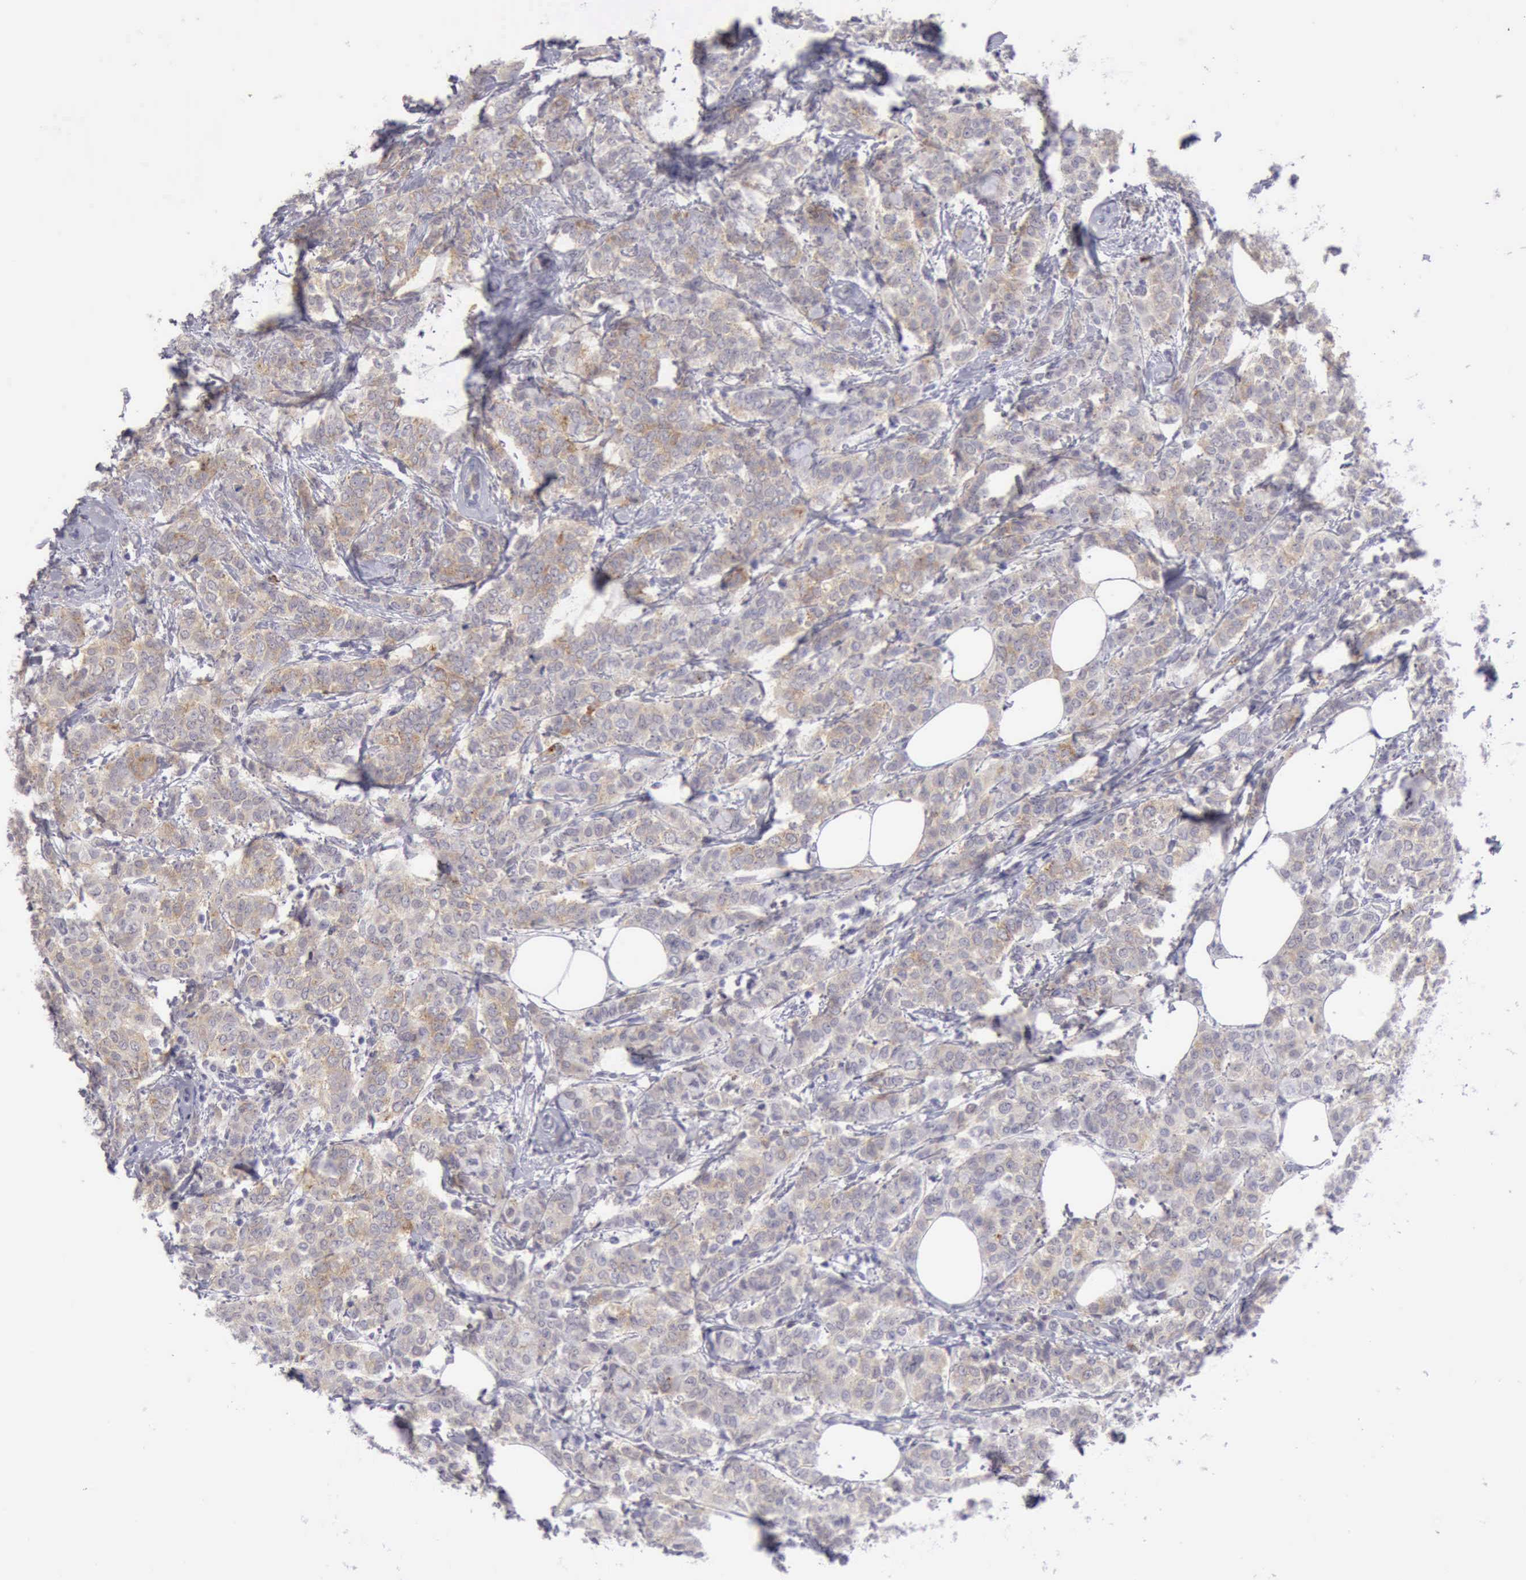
{"staining": {"intensity": "weak", "quantity": "<25%", "location": "cytoplasmic/membranous"}, "tissue": "breast cancer", "cell_type": "Tumor cells", "image_type": "cancer", "snomed": [{"axis": "morphology", "description": "Lobular carcinoma"}, {"axis": "topography", "description": "Breast"}], "caption": "A photomicrograph of lobular carcinoma (breast) stained for a protein reveals no brown staining in tumor cells. (DAB immunohistochemistry visualized using brightfield microscopy, high magnification).", "gene": "TFRC", "patient": {"sex": "female", "age": 60}}